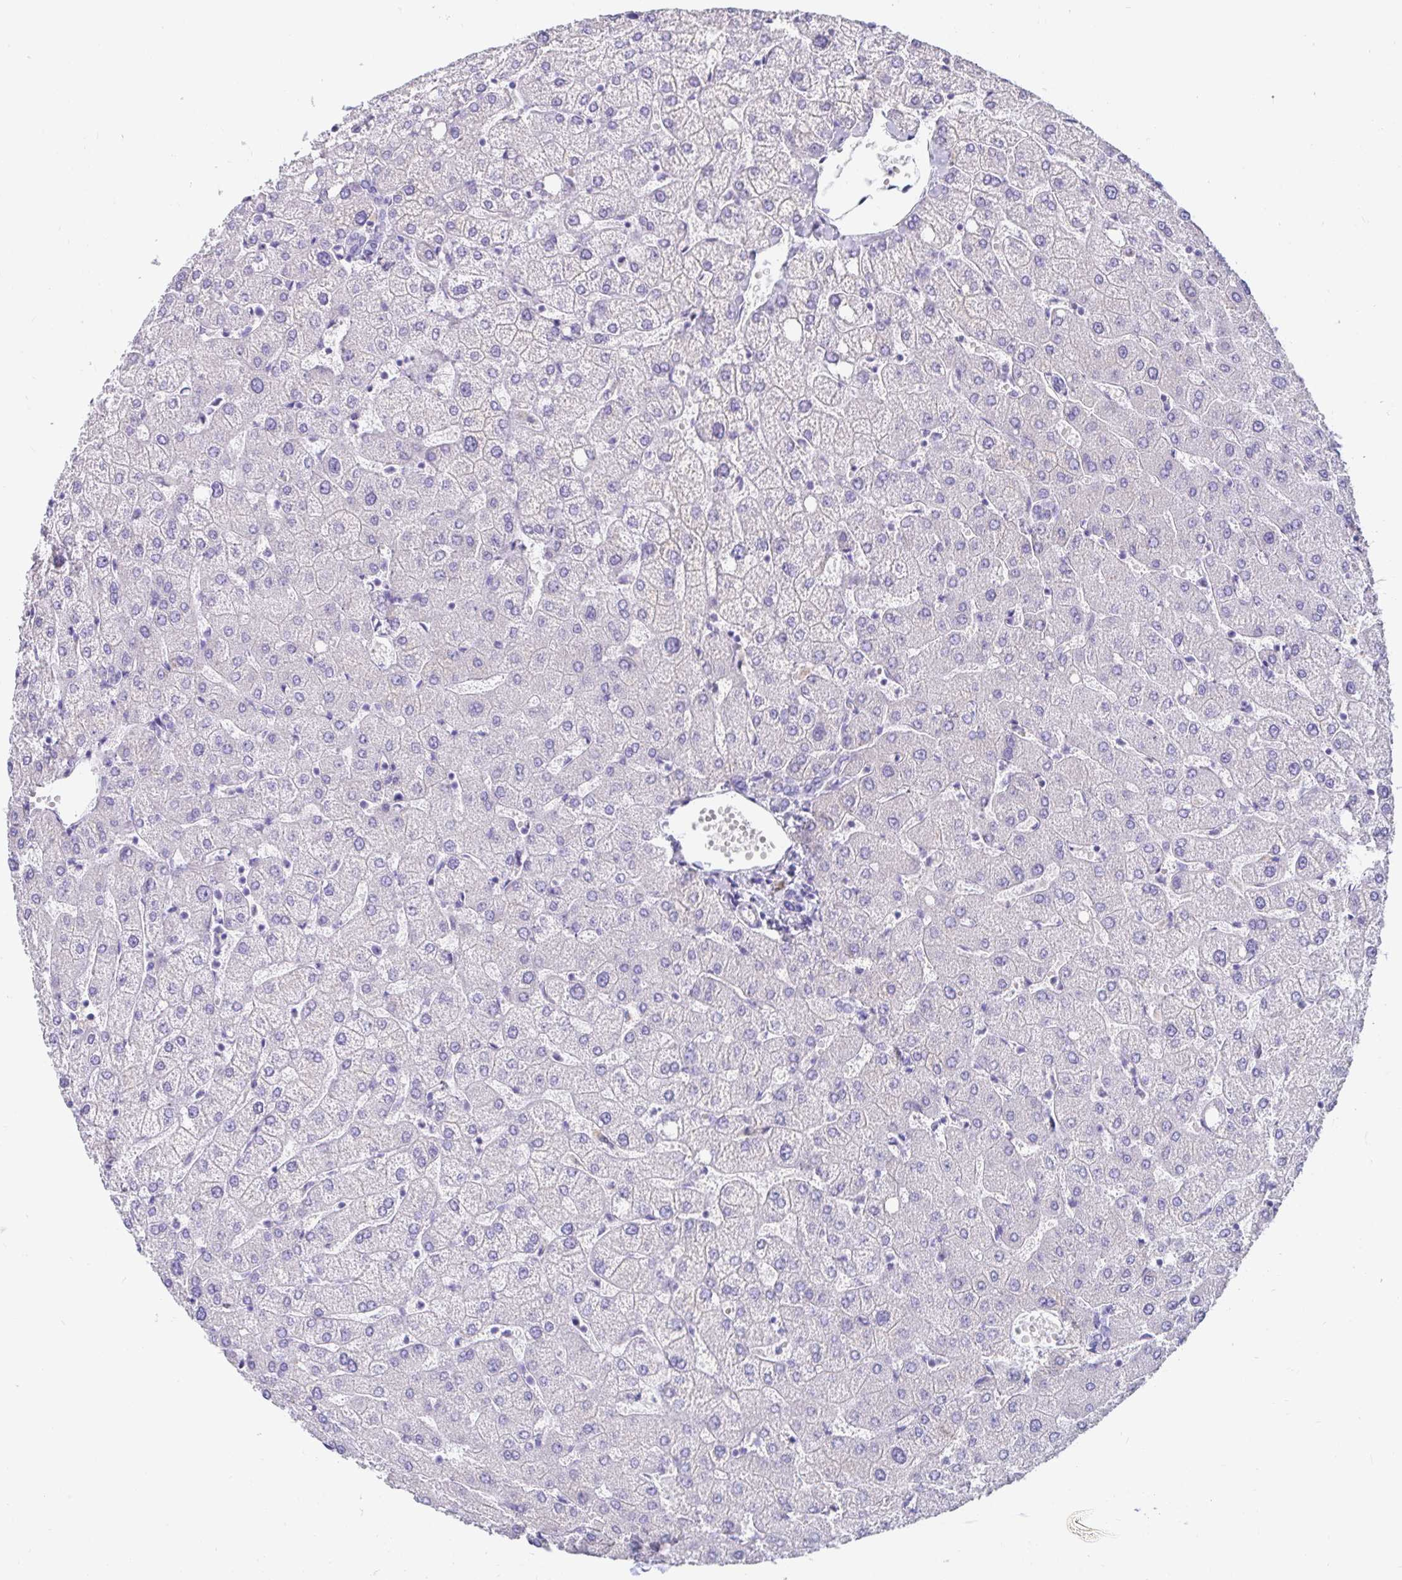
{"staining": {"intensity": "negative", "quantity": "none", "location": "none"}, "tissue": "liver", "cell_type": "Cholangiocytes", "image_type": "normal", "snomed": [{"axis": "morphology", "description": "Normal tissue, NOS"}, {"axis": "topography", "description": "Liver"}], "caption": "Immunohistochemistry (IHC) image of benign liver stained for a protein (brown), which shows no staining in cholangiocytes. Nuclei are stained in blue.", "gene": "ZPBP2", "patient": {"sex": "female", "age": 54}}